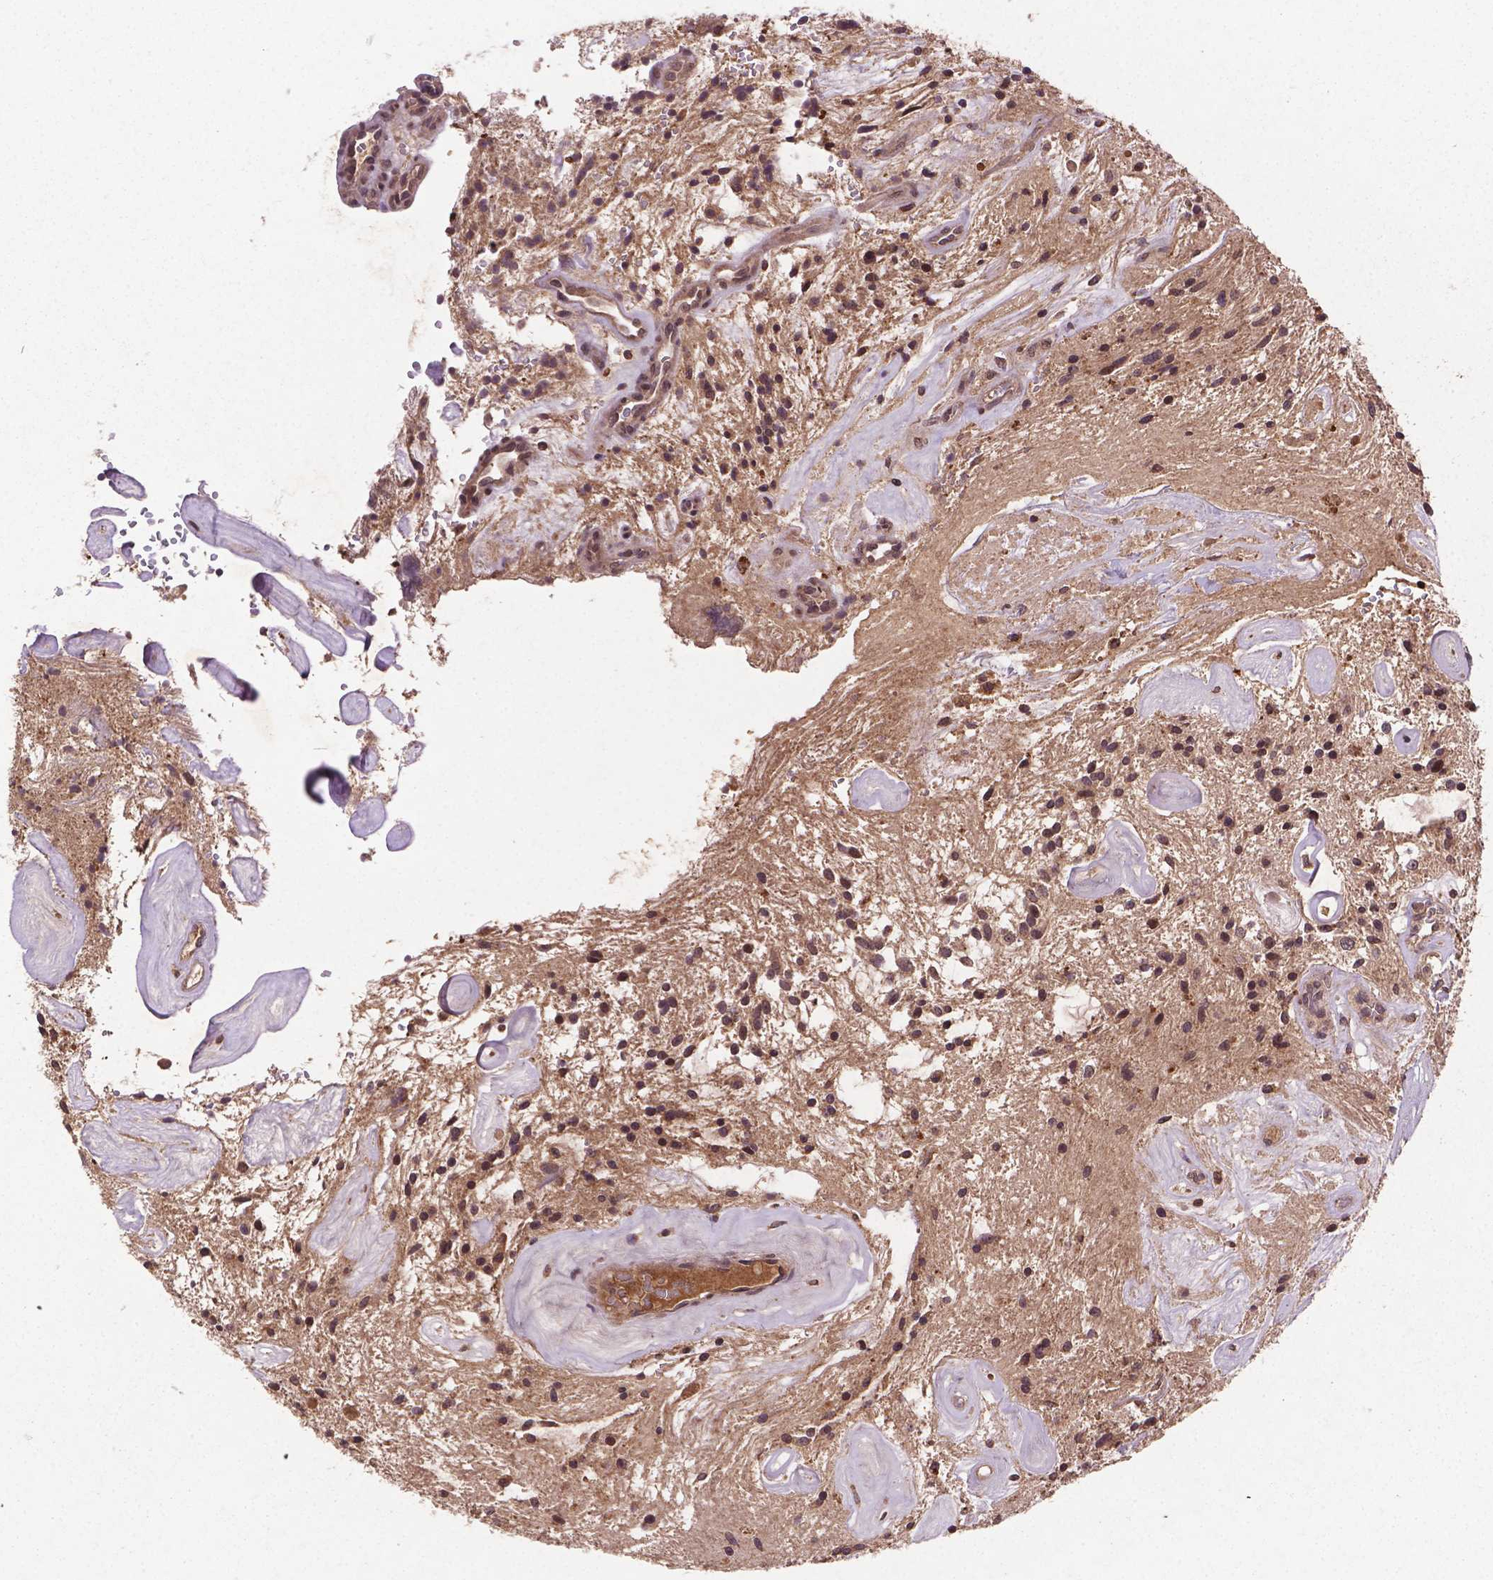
{"staining": {"intensity": "weak", "quantity": "25%-75%", "location": "nuclear"}, "tissue": "glioma", "cell_type": "Tumor cells", "image_type": "cancer", "snomed": [{"axis": "morphology", "description": "Glioma, malignant, Low grade"}, {"axis": "topography", "description": "Cerebellum"}], "caption": "This is an image of IHC staining of glioma, which shows weak expression in the nuclear of tumor cells.", "gene": "NIPAL2", "patient": {"sex": "female", "age": 14}}